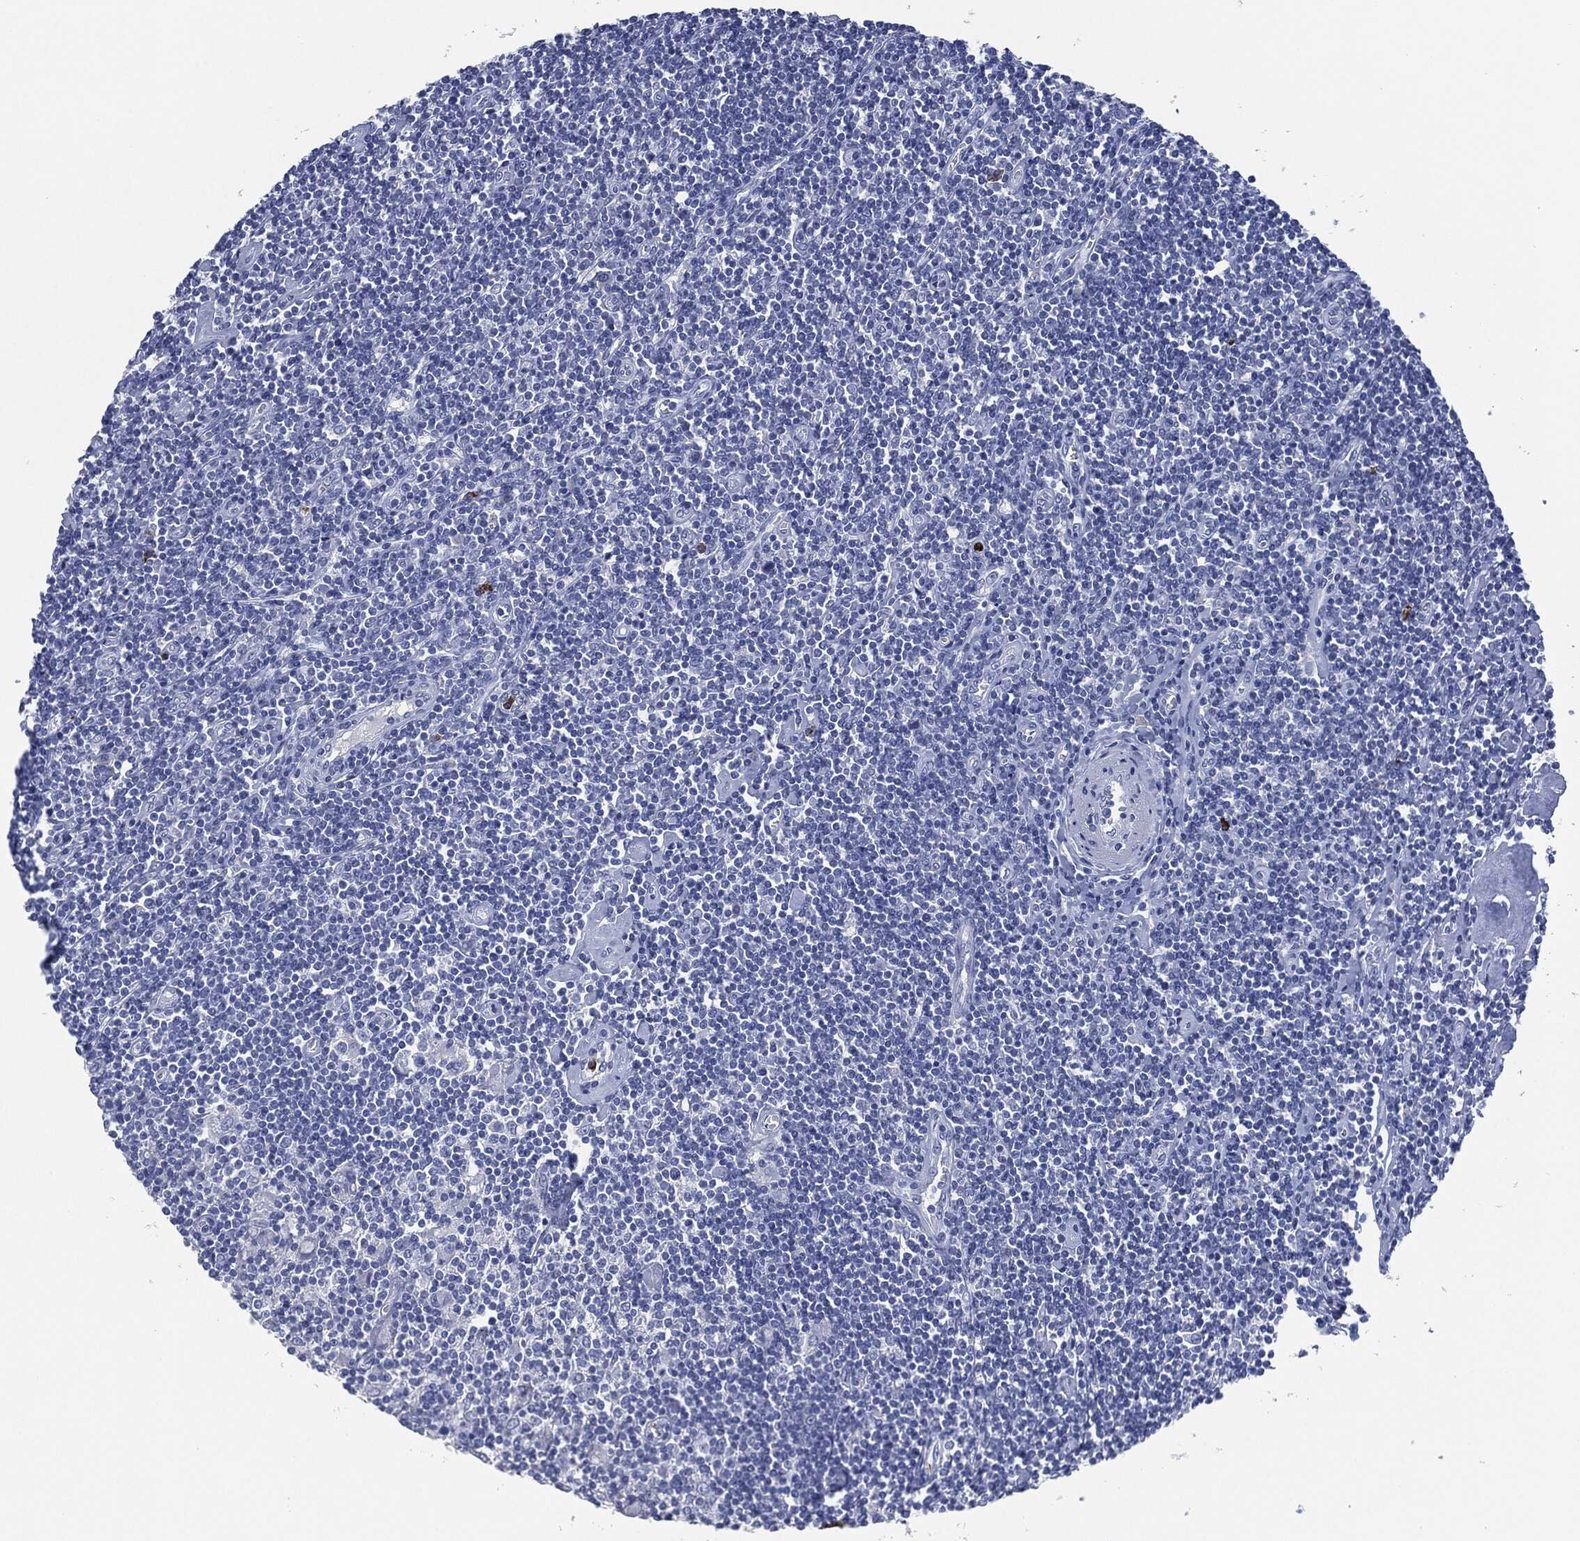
{"staining": {"intensity": "negative", "quantity": "none", "location": "none"}, "tissue": "lymphoma", "cell_type": "Tumor cells", "image_type": "cancer", "snomed": [{"axis": "morphology", "description": "Hodgkin's disease, NOS"}, {"axis": "topography", "description": "Lymph node"}], "caption": "Tumor cells are negative for brown protein staining in Hodgkin's disease.", "gene": "CEACAM8", "patient": {"sex": "male", "age": 40}}